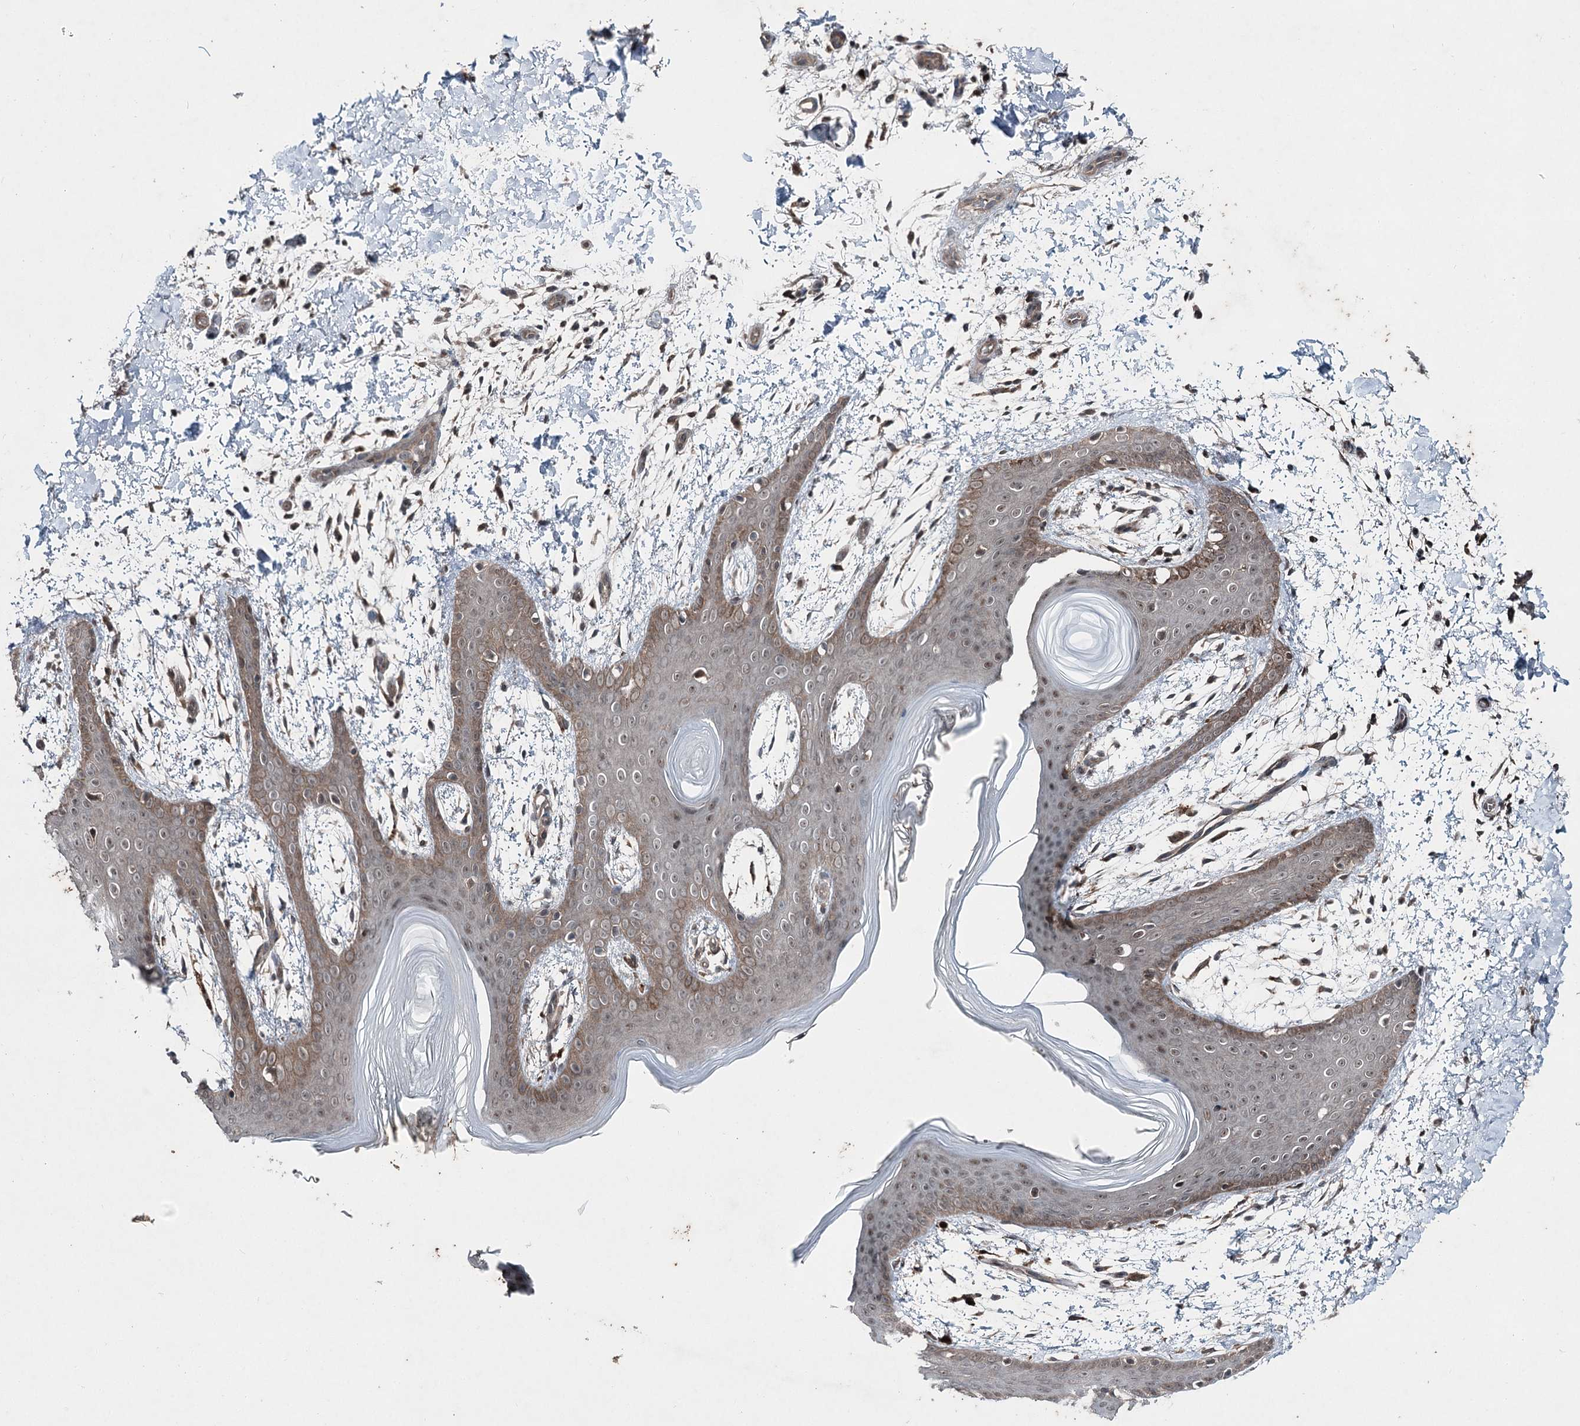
{"staining": {"intensity": "moderate", "quantity": ">75%", "location": "cytoplasmic/membranous,nuclear"}, "tissue": "skin", "cell_type": "Fibroblasts", "image_type": "normal", "snomed": [{"axis": "morphology", "description": "Normal tissue, NOS"}, {"axis": "topography", "description": "Skin"}], "caption": "A brown stain highlights moderate cytoplasmic/membranous,nuclear expression of a protein in fibroblasts of unremarkable human skin. (Stains: DAB in brown, nuclei in blue, Microscopy: brightfield microscopy at high magnification).", "gene": "BORCS7", "patient": {"sex": "male", "age": 36}}